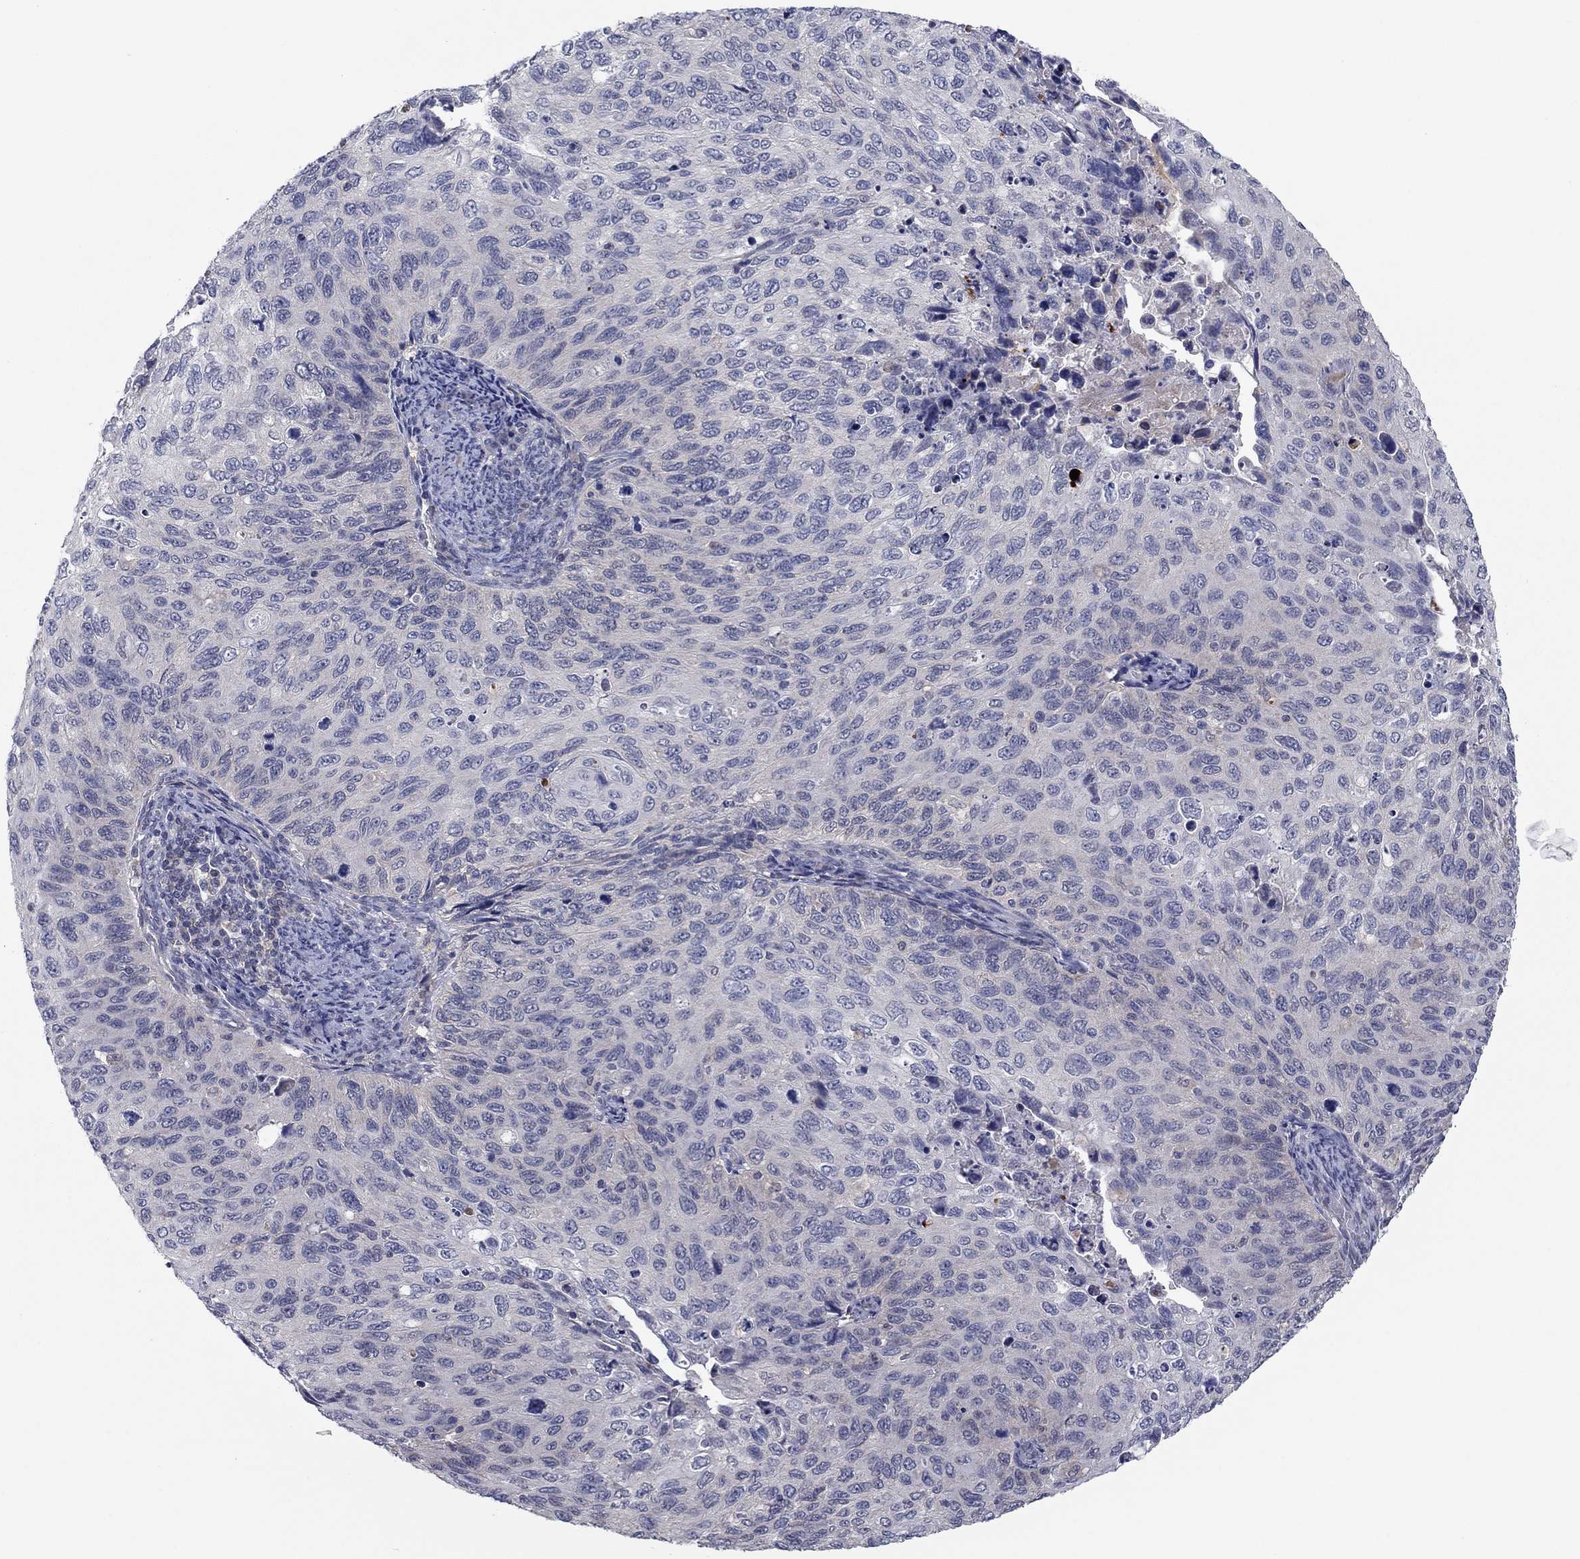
{"staining": {"intensity": "negative", "quantity": "none", "location": "none"}, "tissue": "cervical cancer", "cell_type": "Tumor cells", "image_type": "cancer", "snomed": [{"axis": "morphology", "description": "Squamous cell carcinoma, NOS"}, {"axis": "topography", "description": "Cervix"}], "caption": "Tumor cells show no significant staining in cervical cancer. (Immunohistochemistry (ihc), brightfield microscopy, high magnification).", "gene": "GRHPR", "patient": {"sex": "female", "age": 70}}